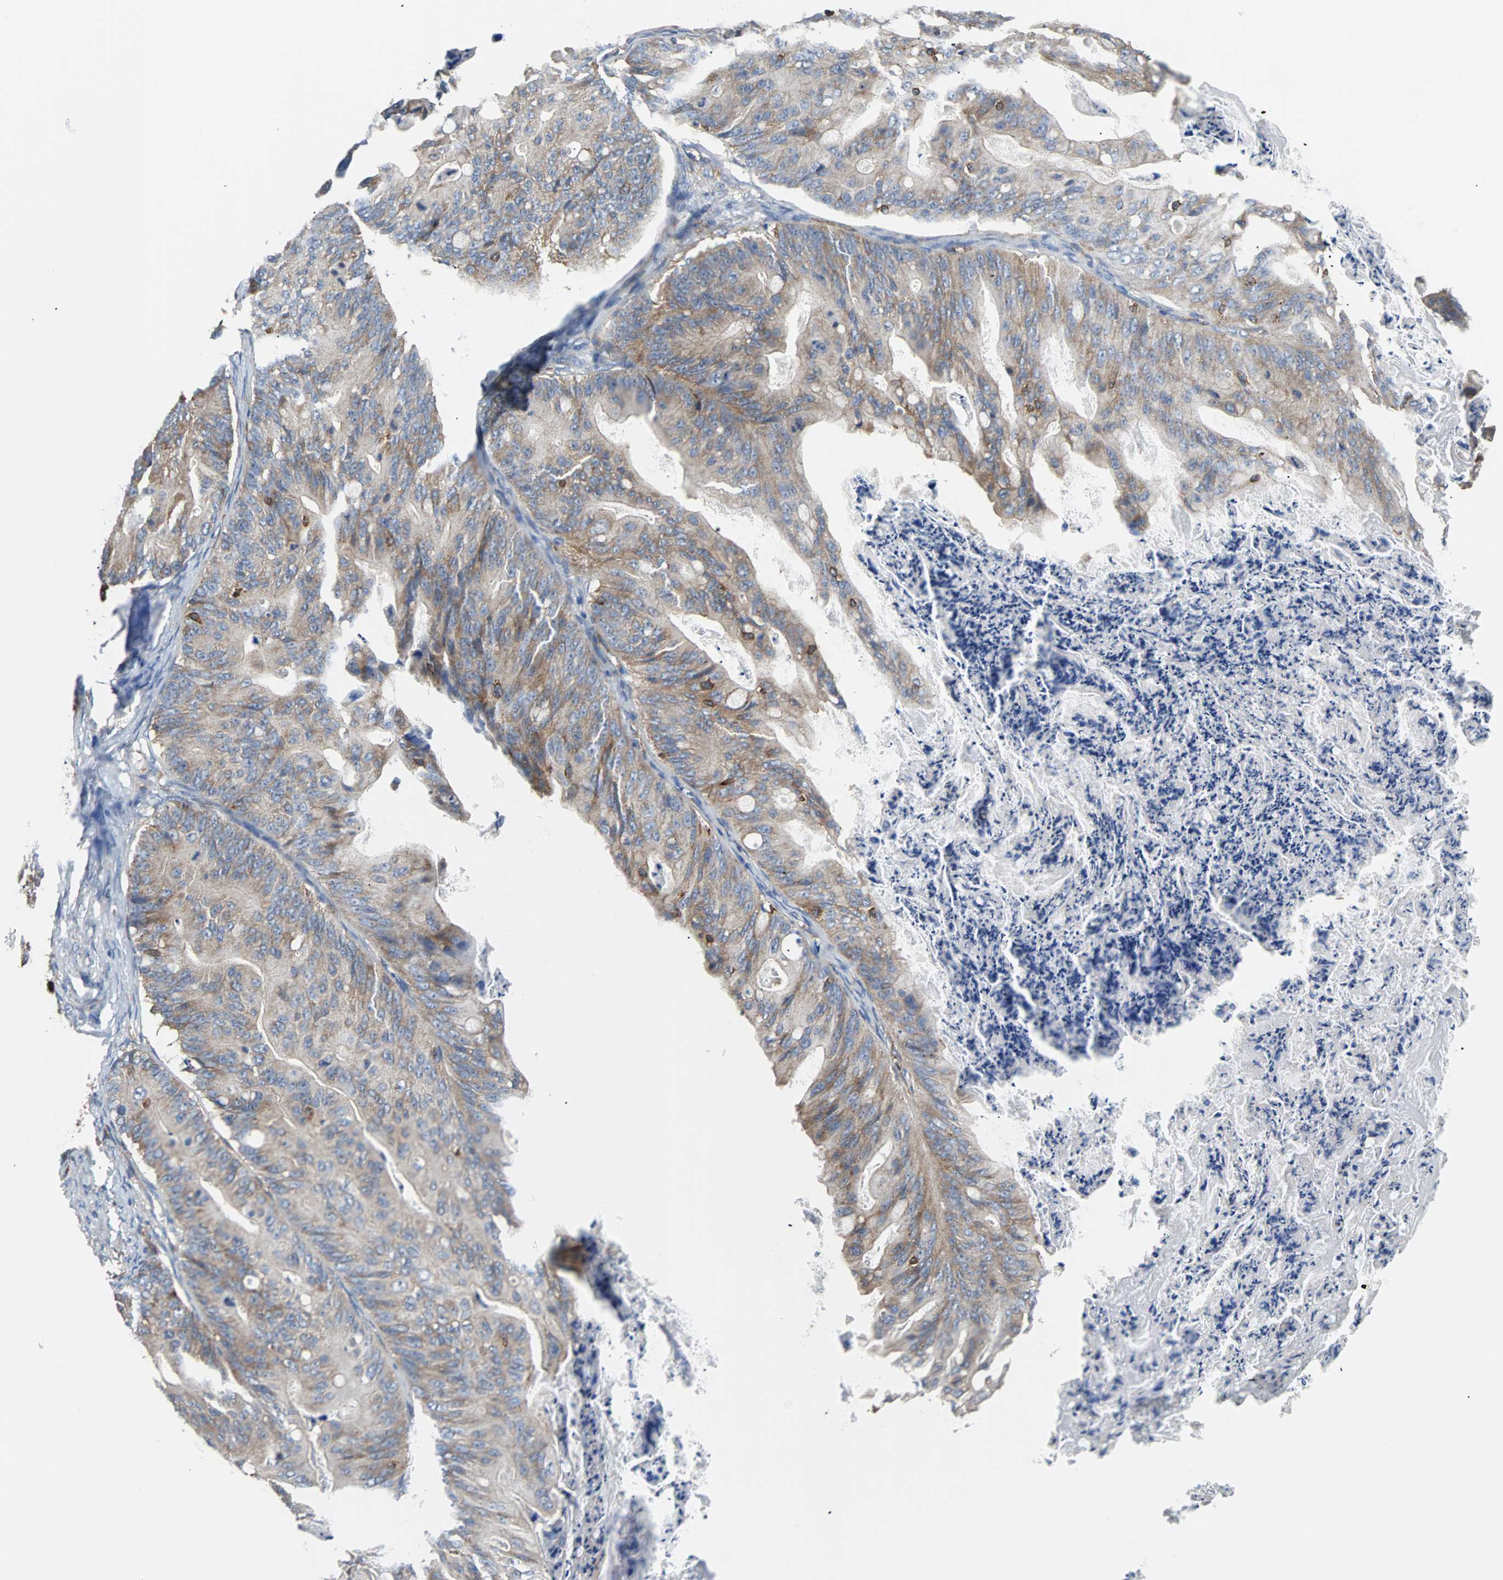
{"staining": {"intensity": "moderate", "quantity": ">75%", "location": "cytoplasmic/membranous"}, "tissue": "ovarian cancer", "cell_type": "Tumor cells", "image_type": "cancer", "snomed": [{"axis": "morphology", "description": "Cystadenocarcinoma, mucinous, NOS"}, {"axis": "topography", "description": "Ovary"}], "caption": "The immunohistochemical stain labels moderate cytoplasmic/membranous staining in tumor cells of ovarian mucinous cystadenocarcinoma tissue. Using DAB (brown) and hematoxylin (blue) stains, captured at high magnification using brightfield microscopy.", "gene": "PLCG2", "patient": {"sex": "female", "age": 36}}